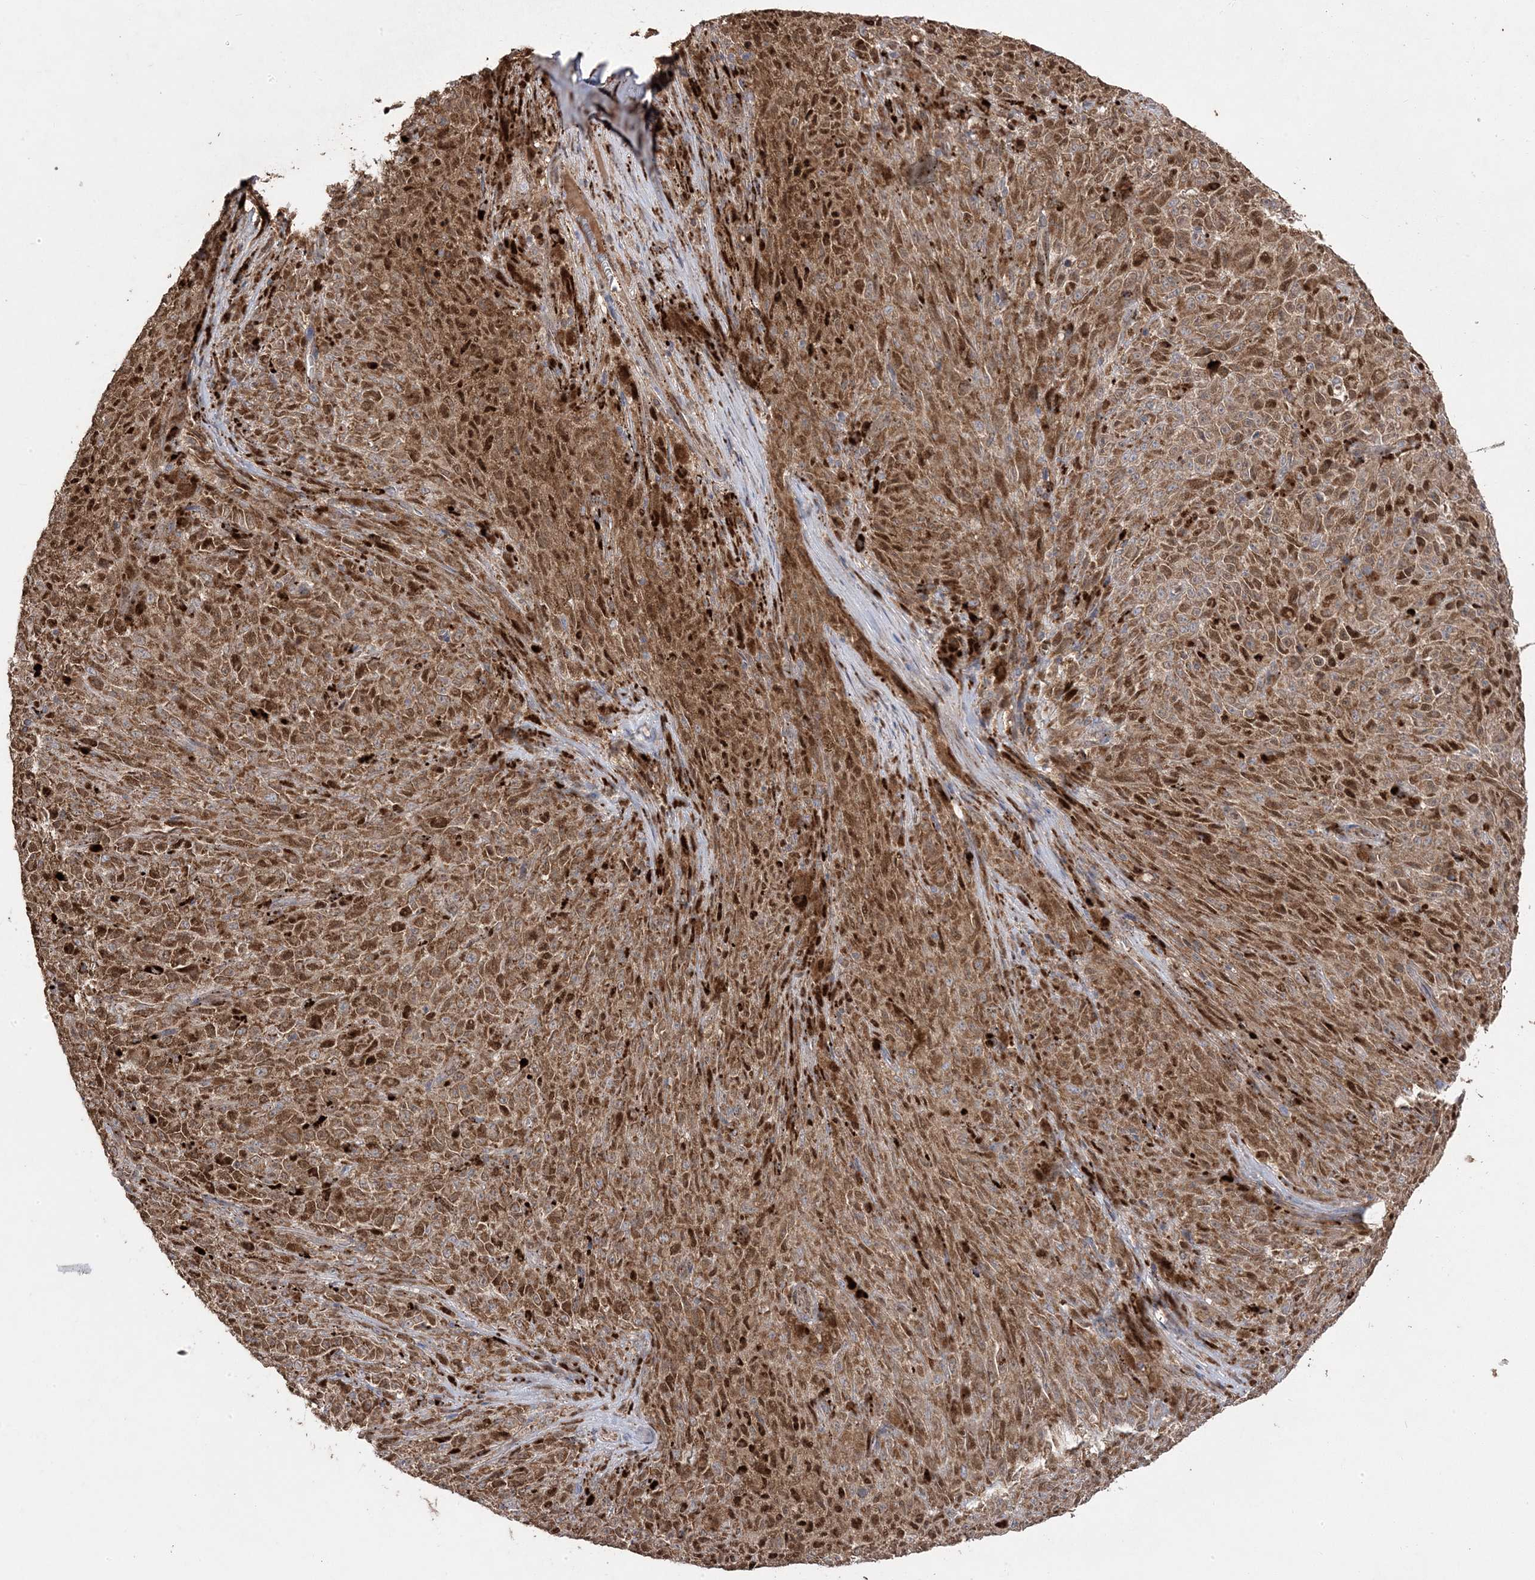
{"staining": {"intensity": "strong", "quantity": ">75%", "location": "cytoplasmic/membranous,nuclear"}, "tissue": "melanoma", "cell_type": "Tumor cells", "image_type": "cancer", "snomed": [{"axis": "morphology", "description": "Malignant melanoma, NOS"}, {"axis": "topography", "description": "Skin"}], "caption": "Immunohistochemical staining of malignant melanoma demonstrates strong cytoplasmic/membranous and nuclear protein expression in about >75% of tumor cells.", "gene": "PPOX", "patient": {"sex": "female", "age": 82}}